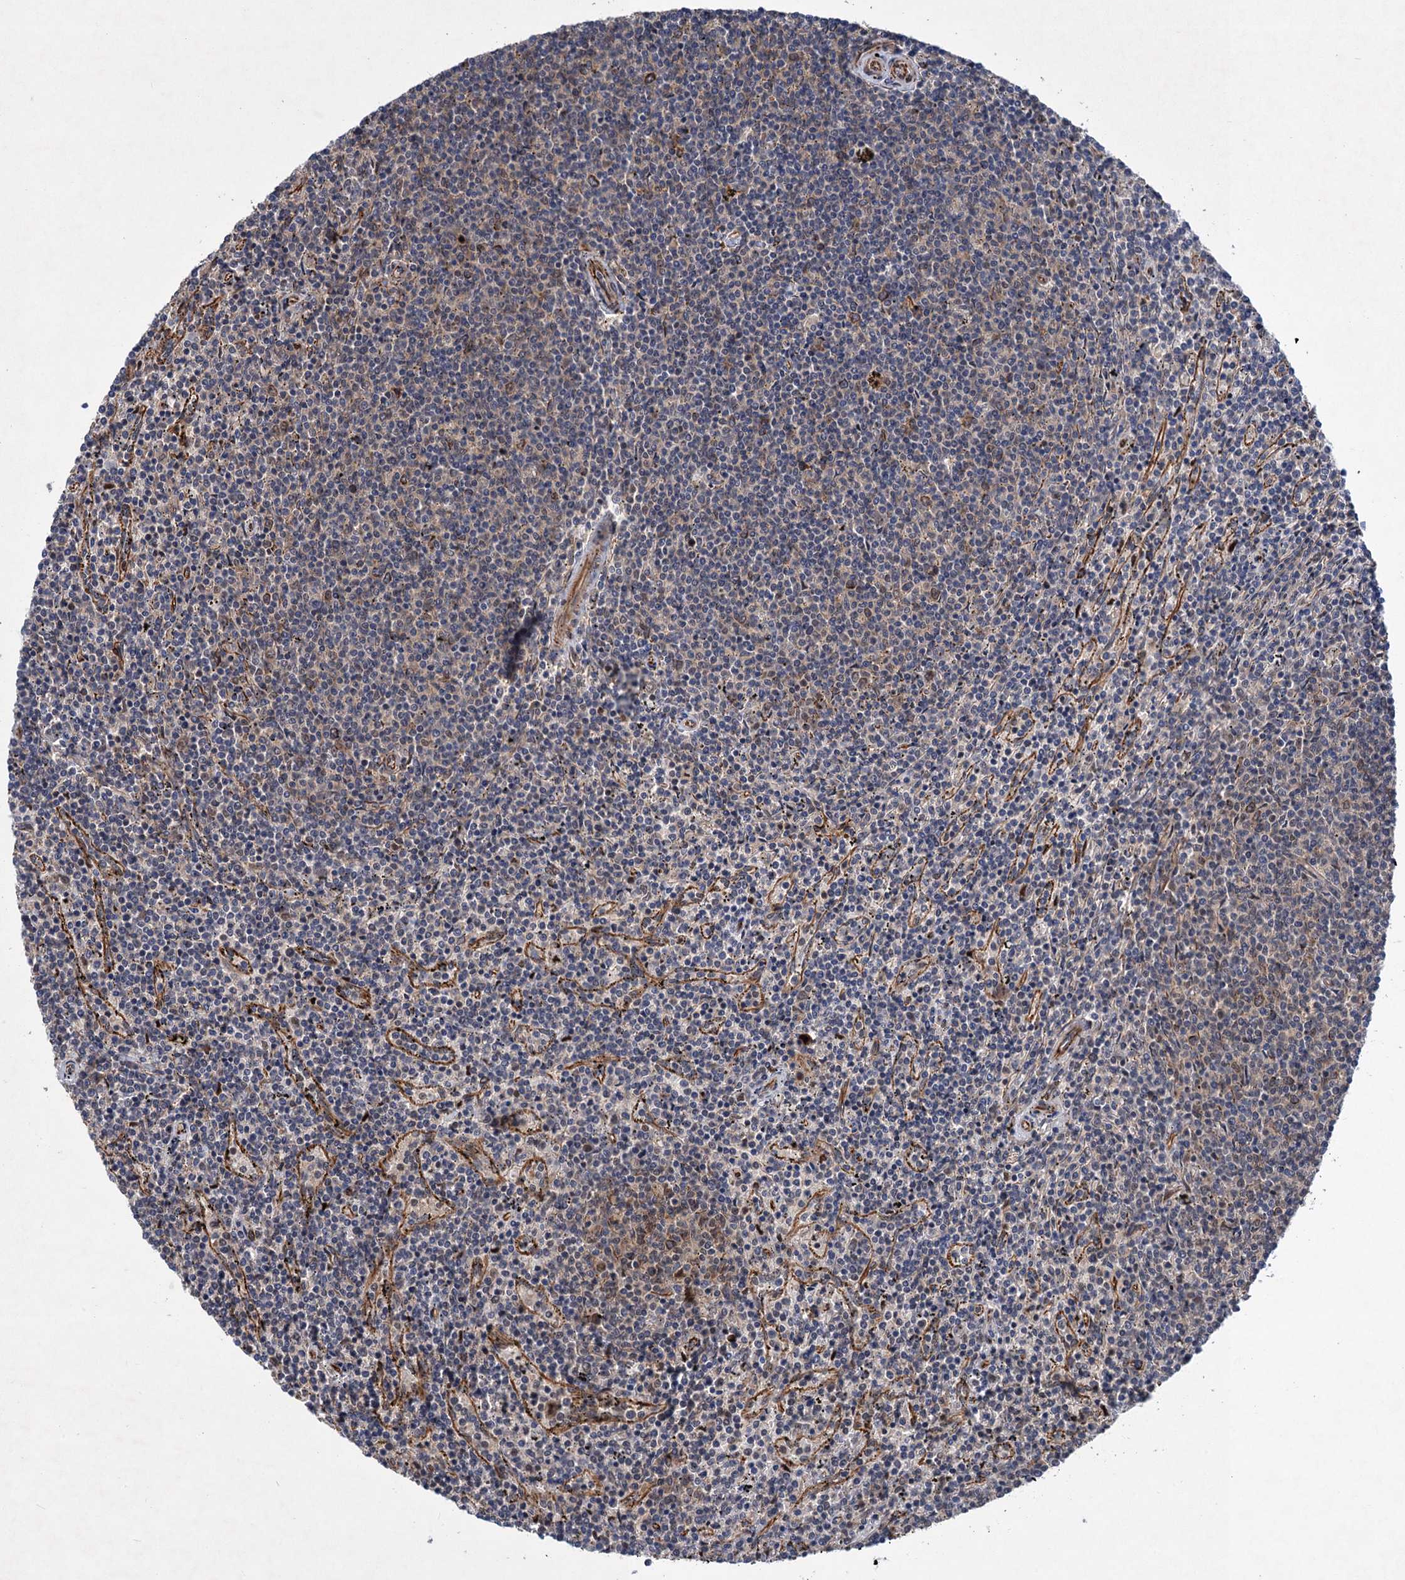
{"staining": {"intensity": "negative", "quantity": "none", "location": "none"}, "tissue": "lymphoma", "cell_type": "Tumor cells", "image_type": "cancer", "snomed": [{"axis": "morphology", "description": "Malignant lymphoma, non-Hodgkin's type, Low grade"}, {"axis": "topography", "description": "Spleen"}], "caption": "A high-resolution photomicrograph shows immunohistochemistry (IHC) staining of malignant lymphoma, non-Hodgkin's type (low-grade), which reveals no significant positivity in tumor cells. (Brightfield microscopy of DAB (3,3'-diaminobenzidine) IHC at high magnification).", "gene": "TTC31", "patient": {"sex": "female", "age": 50}}